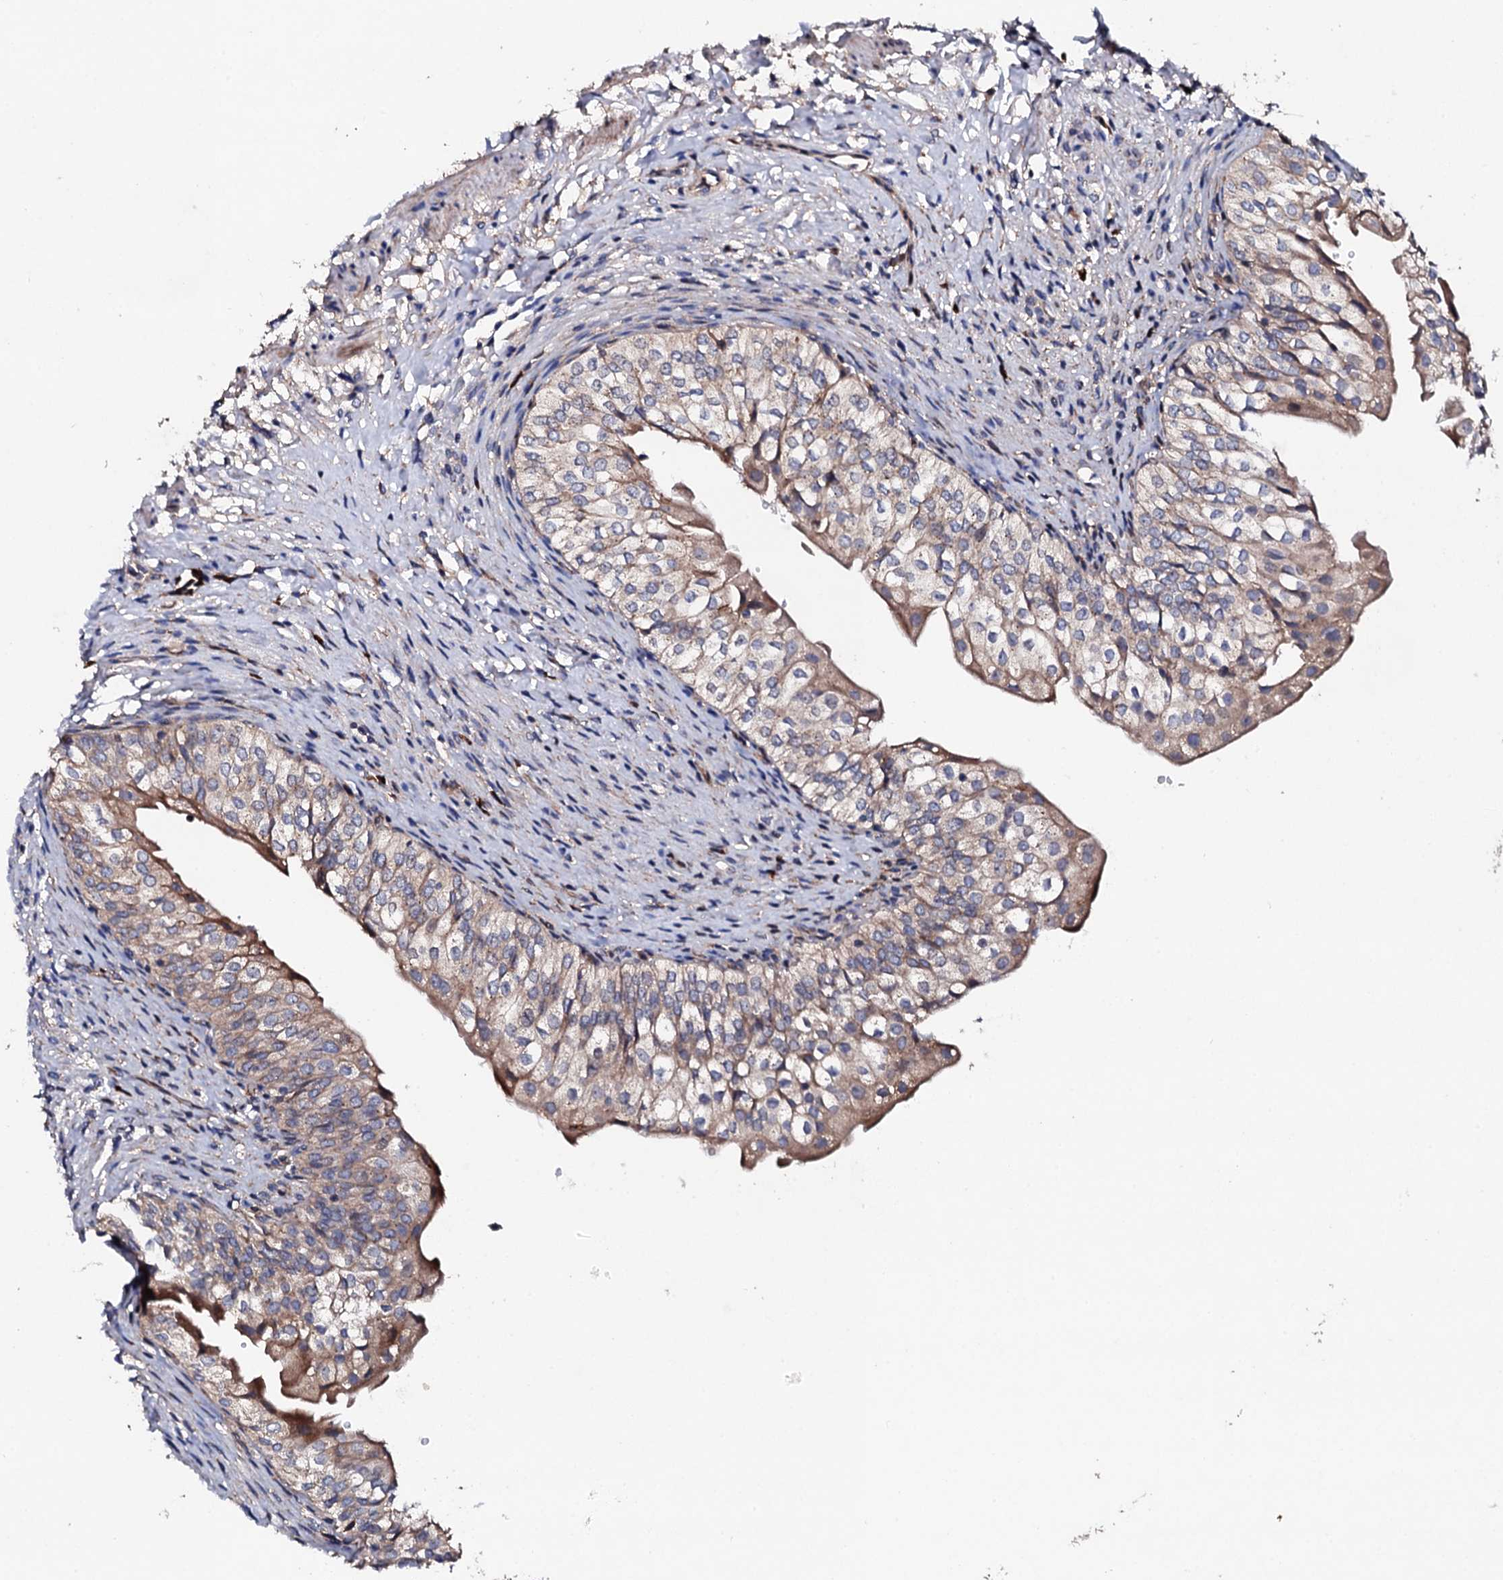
{"staining": {"intensity": "moderate", "quantity": "25%-75%", "location": "cytoplasmic/membranous"}, "tissue": "urinary bladder", "cell_type": "Urothelial cells", "image_type": "normal", "snomed": [{"axis": "morphology", "description": "Normal tissue, NOS"}, {"axis": "topography", "description": "Urinary bladder"}], "caption": "An IHC histopathology image of normal tissue is shown. Protein staining in brown labels moderate cytoplasmic/membranous positivity in urinary bladder within urothelial cells.", "gene": "LIPT2", "patient": {"sex": "male", "age": 55}}